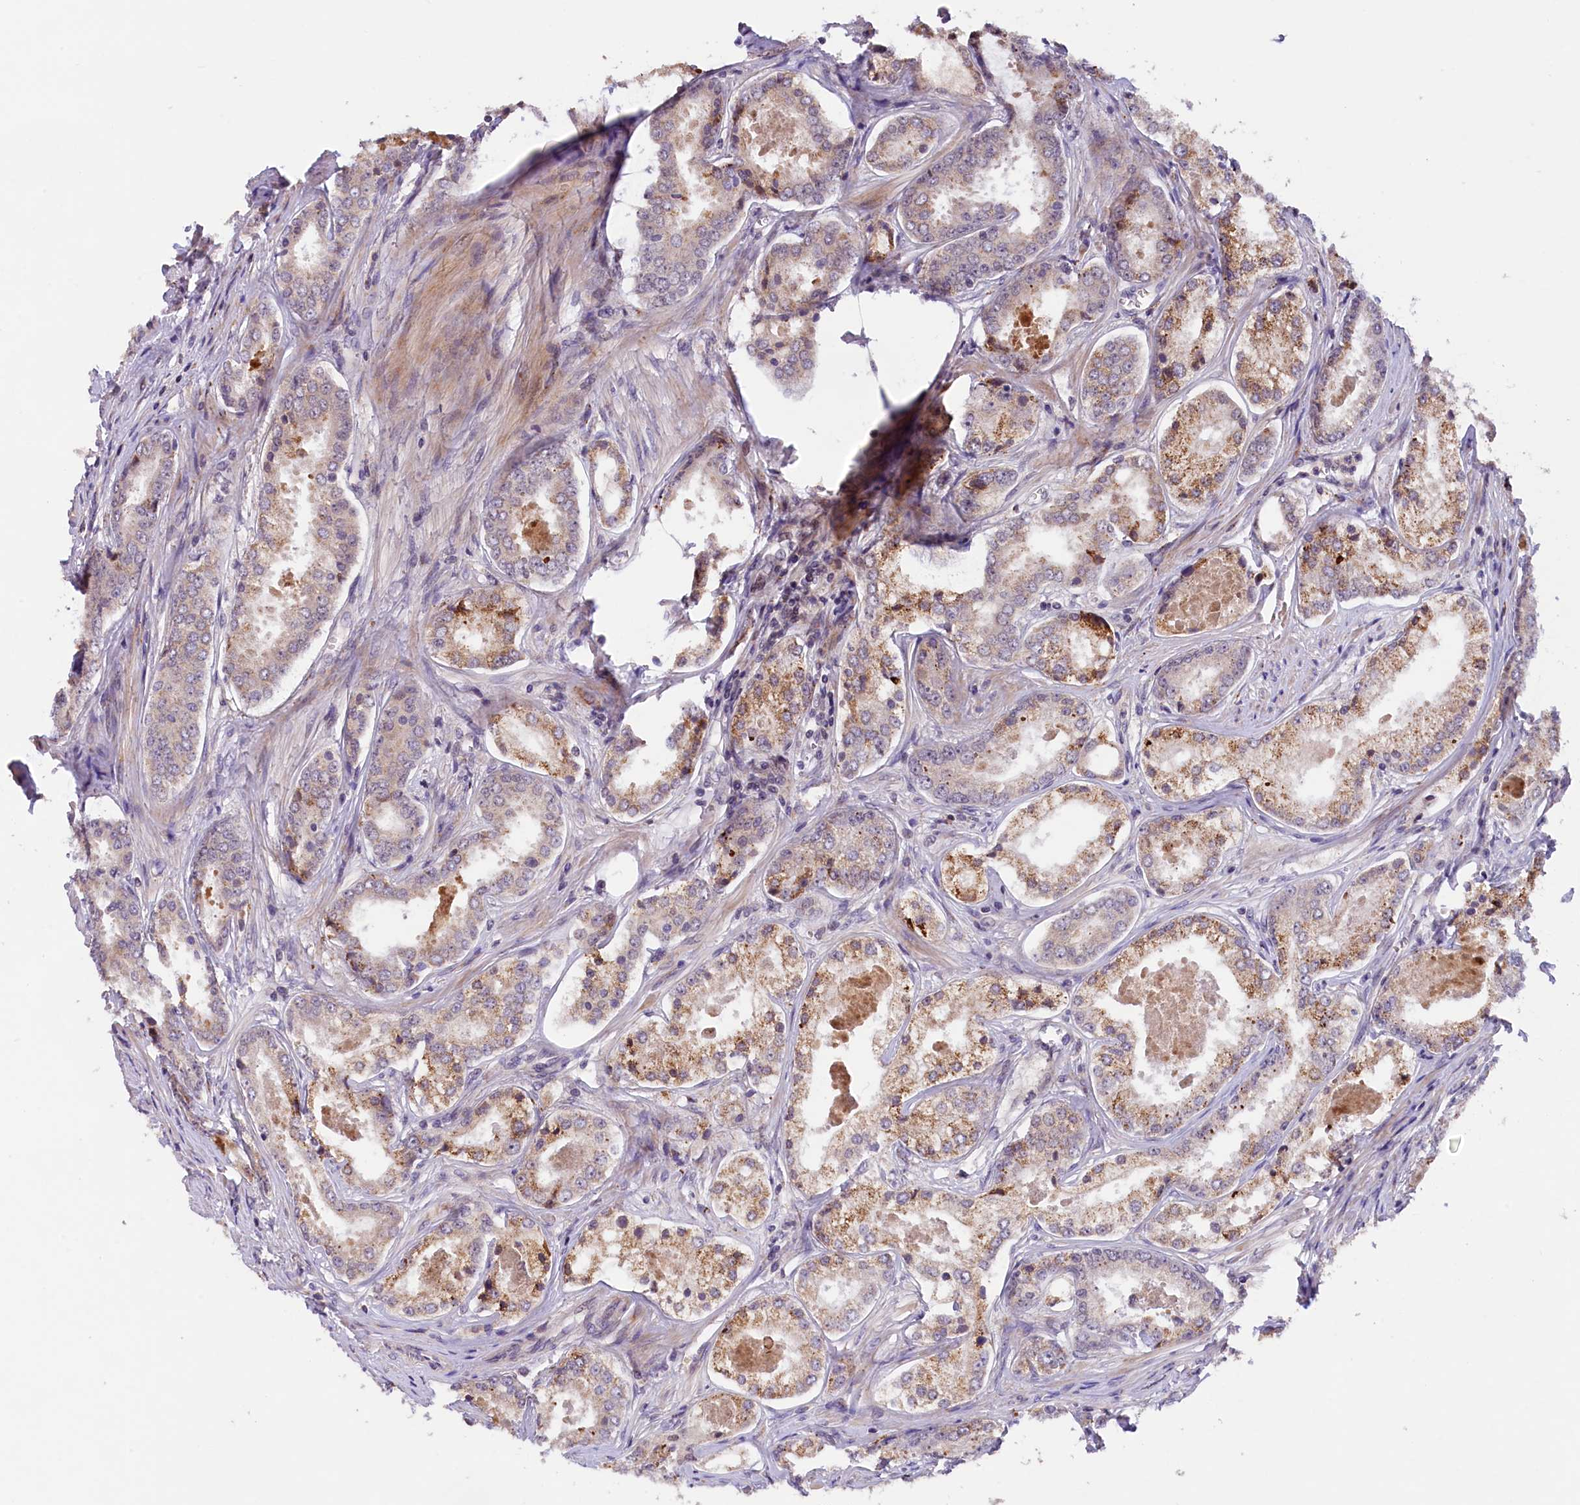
{"staining": {"intensity": "moderate", "quantity": "<25%", "location": "cytoplasmic/membranous"}, "tissue": "prostate cancer", "cell_type": "Tumor cells", "image_type": "cancer", "snomed": [{"axis": "morphology", "description": "Adenocarcinoma, Low grade"}, {"axis": "topography", "description": "Prostate"}], "caption": "Prostate cancer (adenocarcinoma (low-grade)) stained for a protein (brown) reveals moderate cytoplasmic/membranous positive positivity in about <25% of tumor cells.", "gene": "FBXO45", "patient": {"sex": "male", "age": 68}}